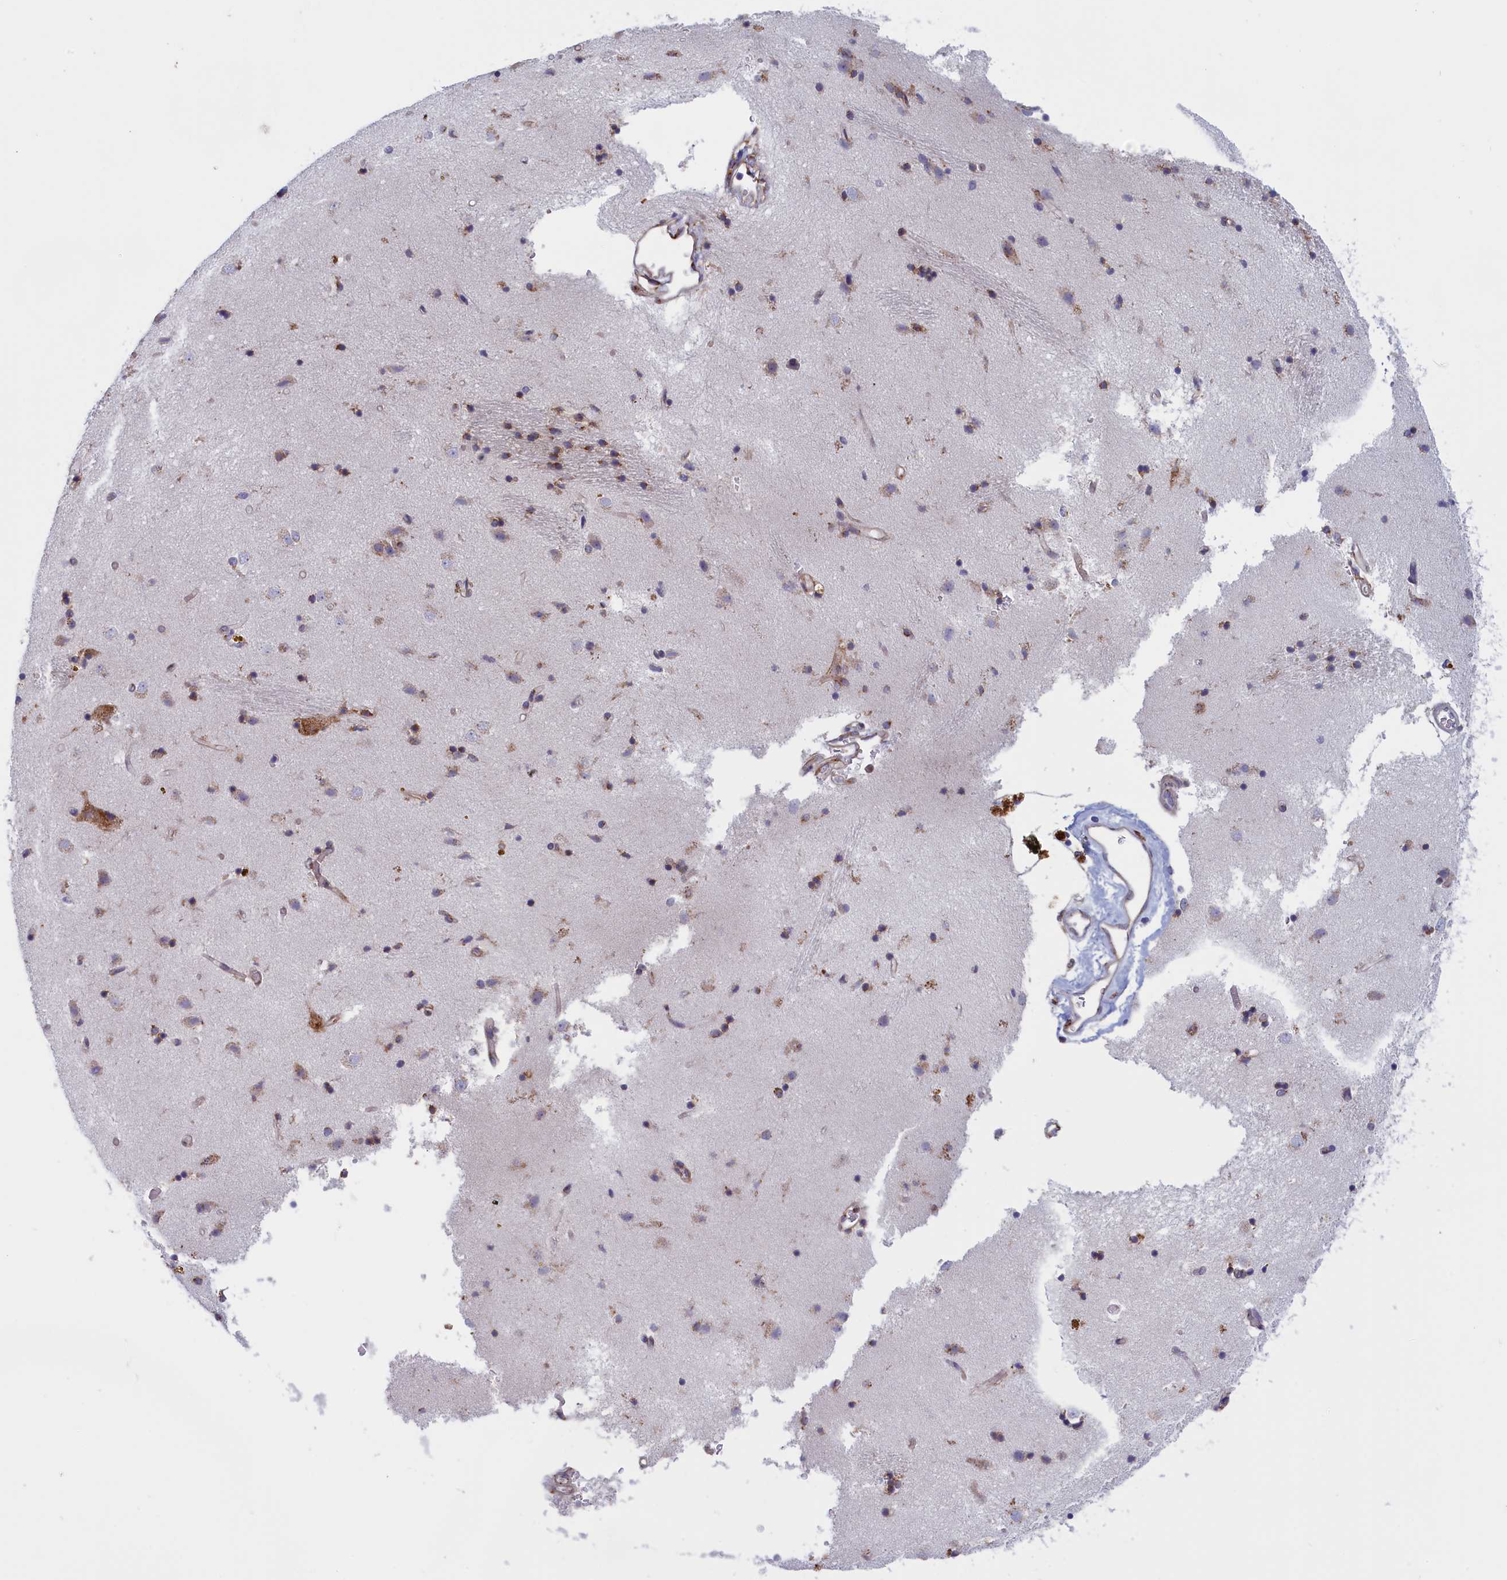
{"staining": {"intensity": "moderate", "quantity": "<25%", "location": "cytoplasmic/membranous"}, "tissue": "caudate", "cell_type": "Glial cells", "image_type": "normal", "snomed": [{"axis": "morphology", "description": "Normal tissue, NOS"}, {"axis": "topography", "description": "Lateral ventricle wall"}], "caption": "Caudate was stained to show a protein in brown. There is low levels of moderate cytoplasmic/membranous expression in about <25% of glial cells. The staining is performed using DAB (3,3'-diaminobenzidine) brown chromogen to label protein expression. The nuclei are counter-stained blue using hematoxylin.", "gene": "CCDC68", "patient": {"sex": "male", "age": 70}}